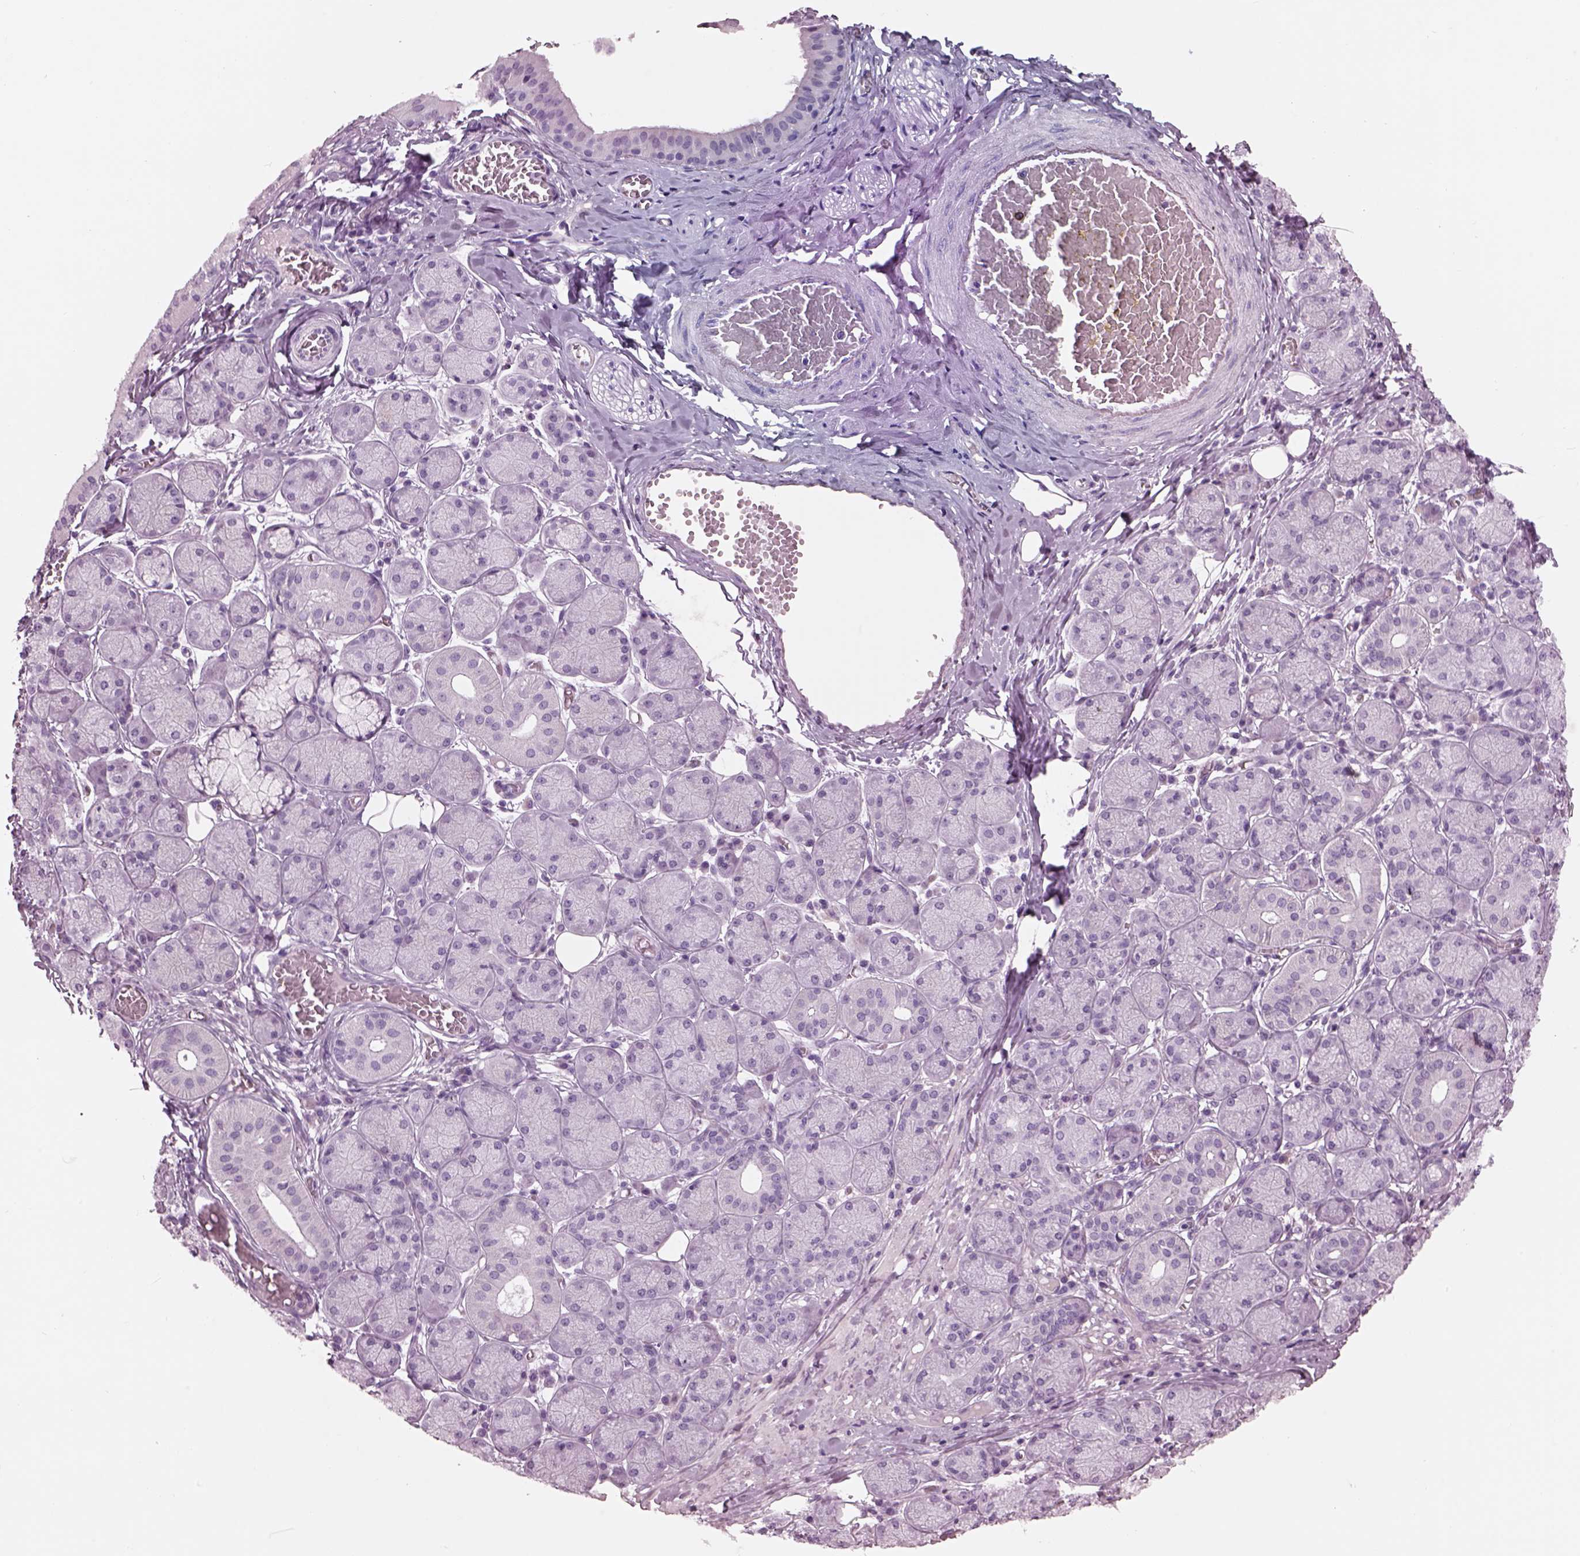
{"staining": {"intensity": "negative", "quantity": "none", "location": "none"}, "tissue": "salivary gland", "cell_type": "Glandular cells", "image_type": "normal", "snomed": [{"axis": "morphology", "description": "Normal tissue, NOS"}, {"axis": "topography", "description": "Salivary gland"}, {"axis": "topography", "description": "Peripheral nerve tissue"}], "caption": "A photomicrograph of human salivary gland is negative for staining in glandular cells. The staining is performed using DAB (3,3'-diaminobenzidine) brown chromogen with nuclei counter-stained in using hematoxylin.", "gene": "HYDIN", "patient": {"sex": "female", "age": 24}}